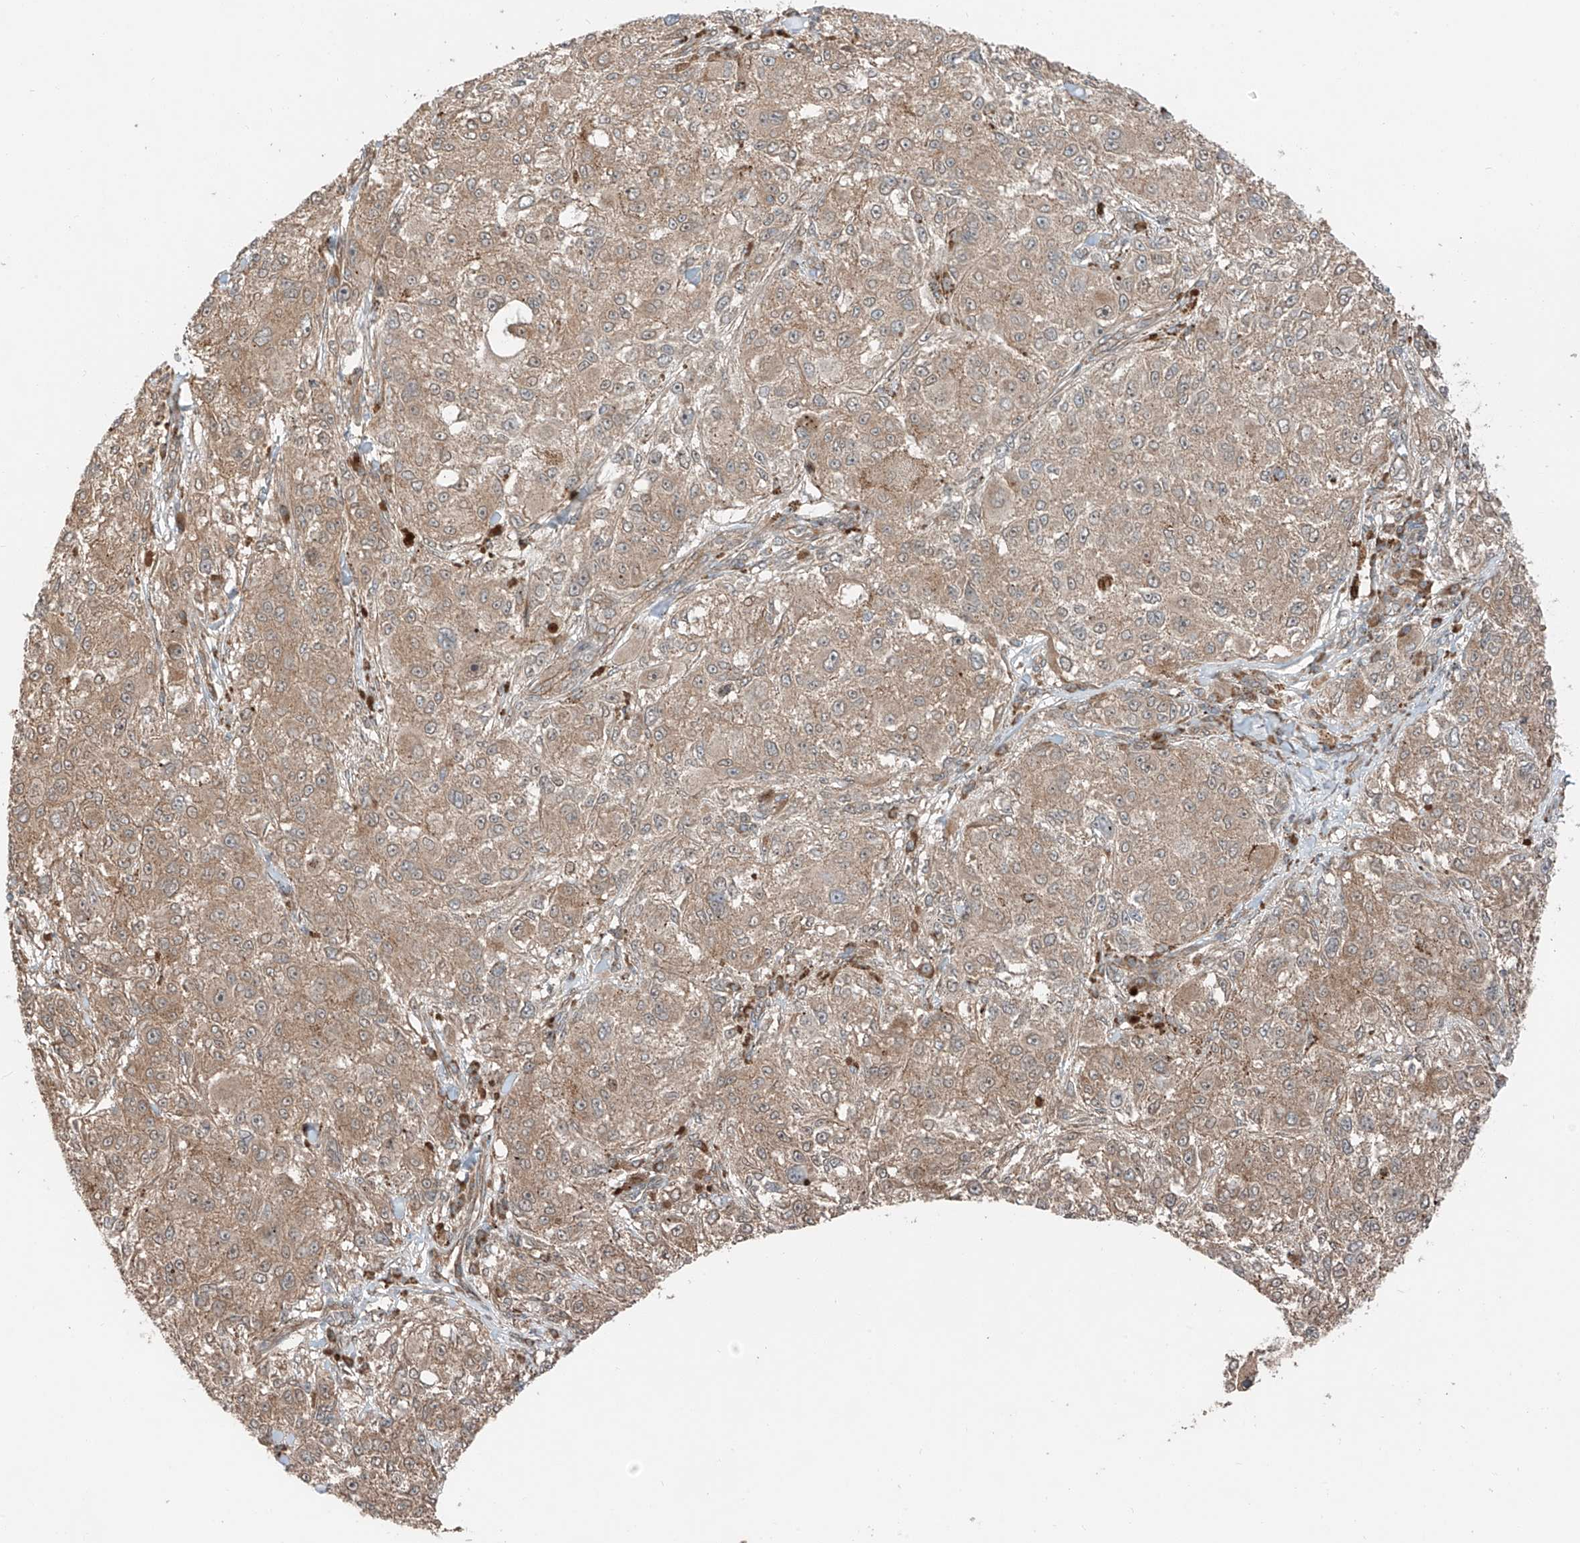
{"staining": {"intensity": "weak", "quantity": ">75%", "location": "cytoplasmic/membranous"}, "tissue": "melanoma", "cell_type": "Tumor cells", "image_type": "cancer", "snomed": [{"axis": "morphology", "description": "Necrosis, NOS"}, {"axis": "morphology", "description": "Malignant melanoma, NOS"}, {"axis": "topography", "description": "Skin"}], "caption": "Protein staining shows weak cytoplasmic/membranous expression in about >75% of tumor cells in melanoma.", "gene": "CEP162", "patient": {"sex": "female", "age": 87}}